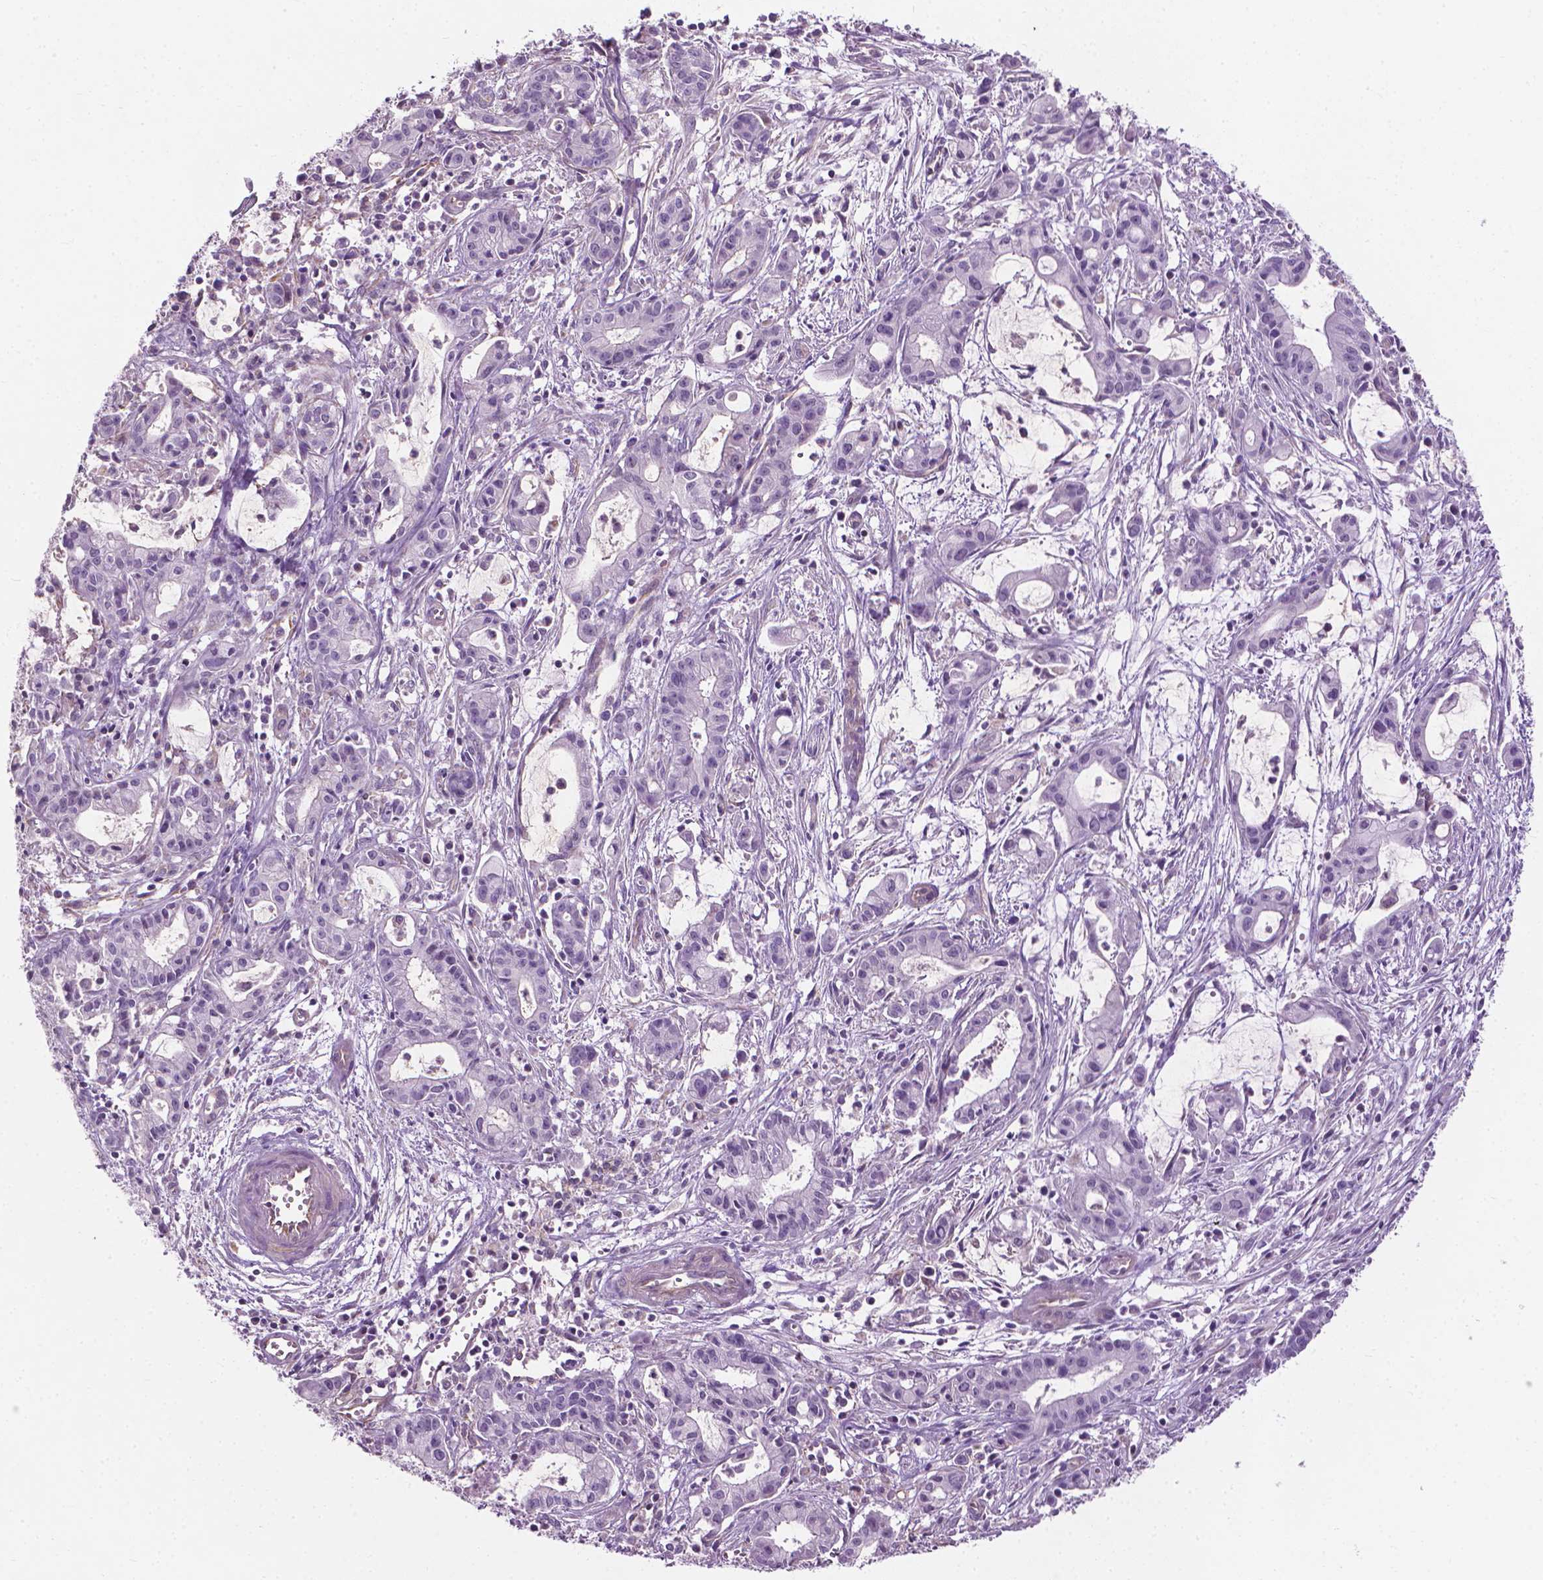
{"staining": {"intensity": "negative", "quantity": "none", "location": "none"}, "tissue": "pancreatic cancer", "cell_type": "Tumor cells", "image_type": "cancer", "snomed": [{"axis": "morphology", "description": "Adenocarcinoma, NOS"}, {"axis": "topography", "description": "Pancreas"}], "caption": "Immunohistochemistry histopathology image of human adenocarcinoma (pancreatic) stained for a protein (brown), which displays no positivity in tumor cells. (Immunohistochemistry, brightfield microscopy, high magnification).", "gene": "KRT73", "patient": {"sex": "male", "age": 48}}